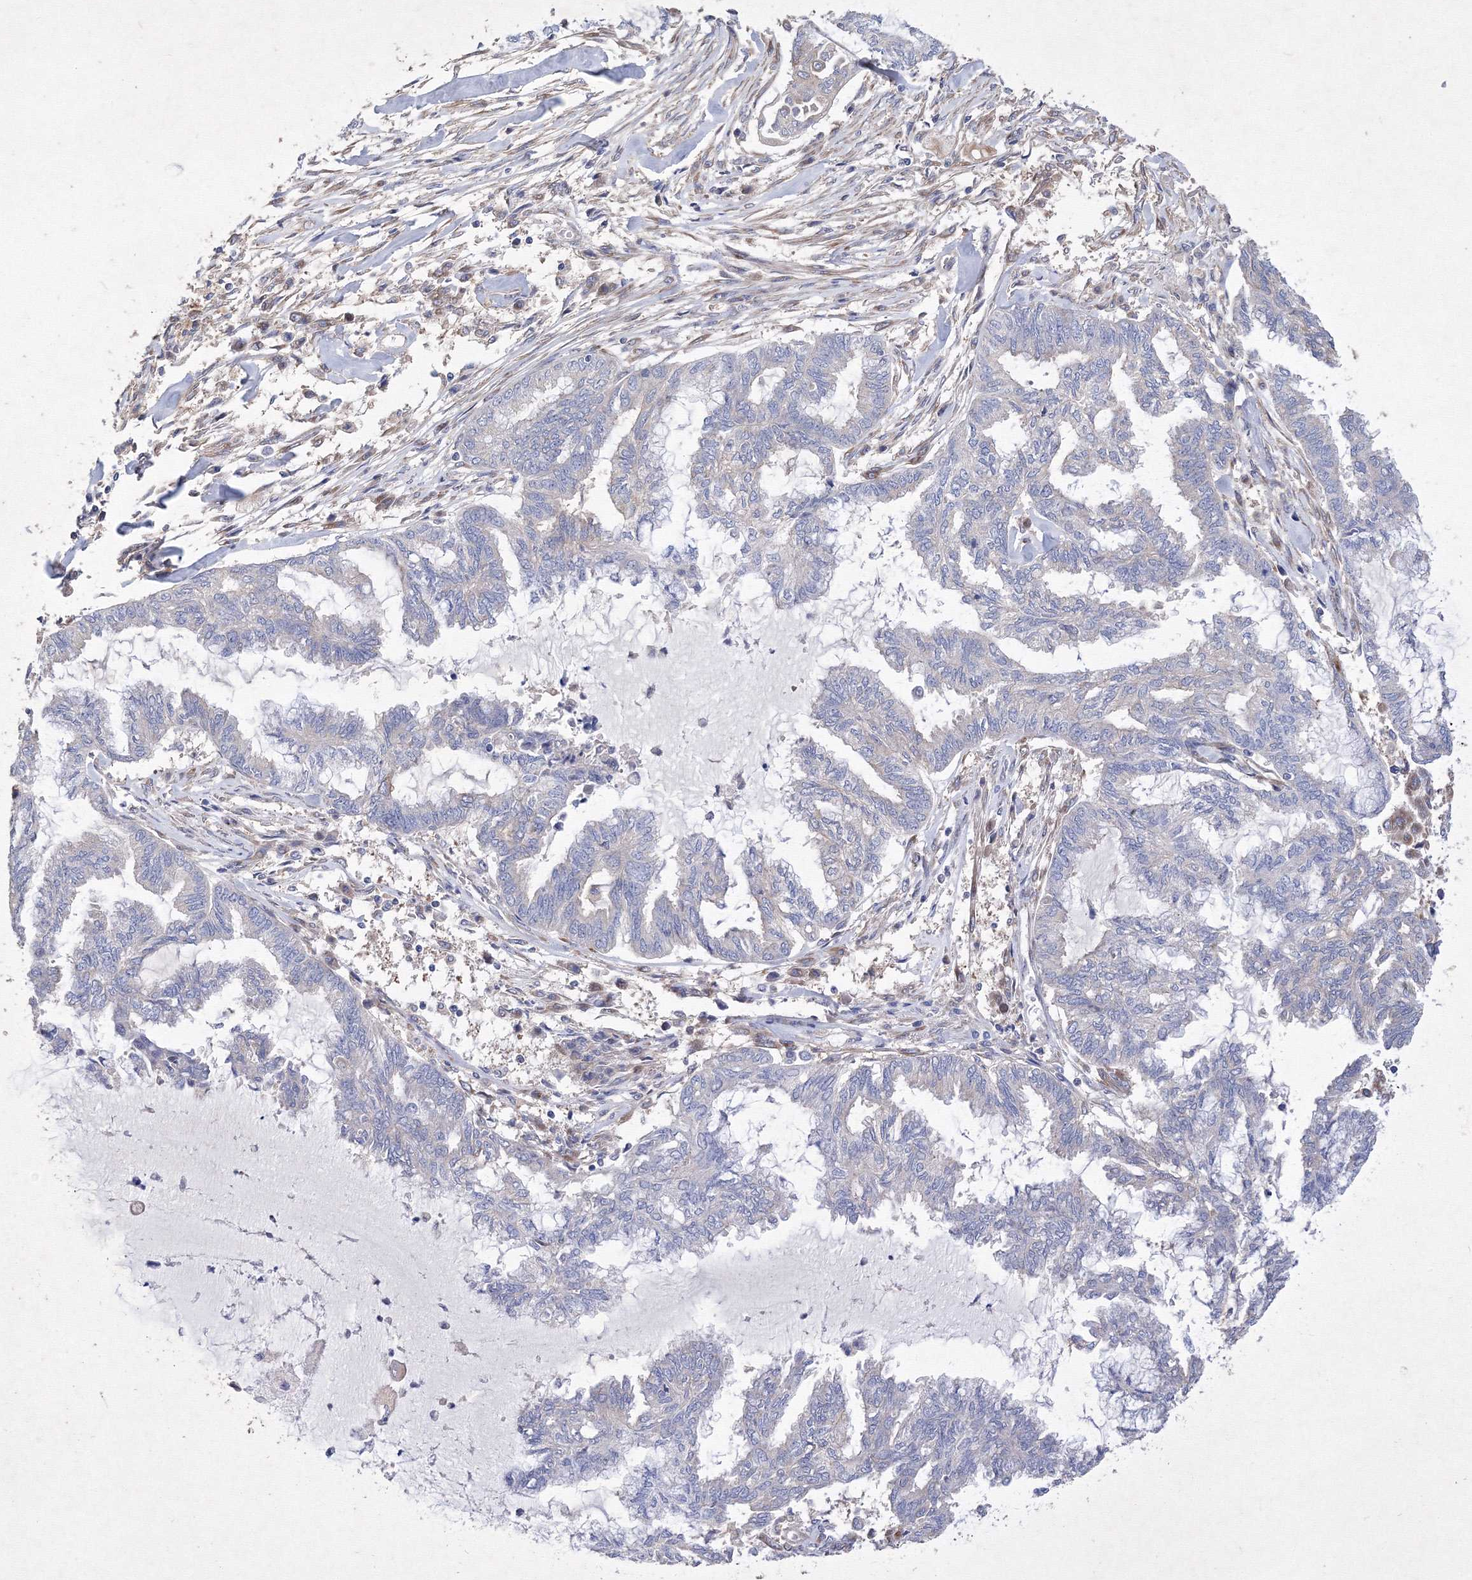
{"staining": {"intensity": "negative", "quantity": "none", "location": "none"}, "tissue": "endometrial cancer", "cell_type": "Tumor cells", "image_type": "cancer", "snomed": [{"axis": "morphology", "description": "Adenocarcinoma, NOS"}, {"axis": "topography", "description": "Endometrium"}], "caption": "Tumor cells show no significant protein expression in endometrial cancer.", "gene": "SNX18", "patient": {"sex": "female", "age": 86}}